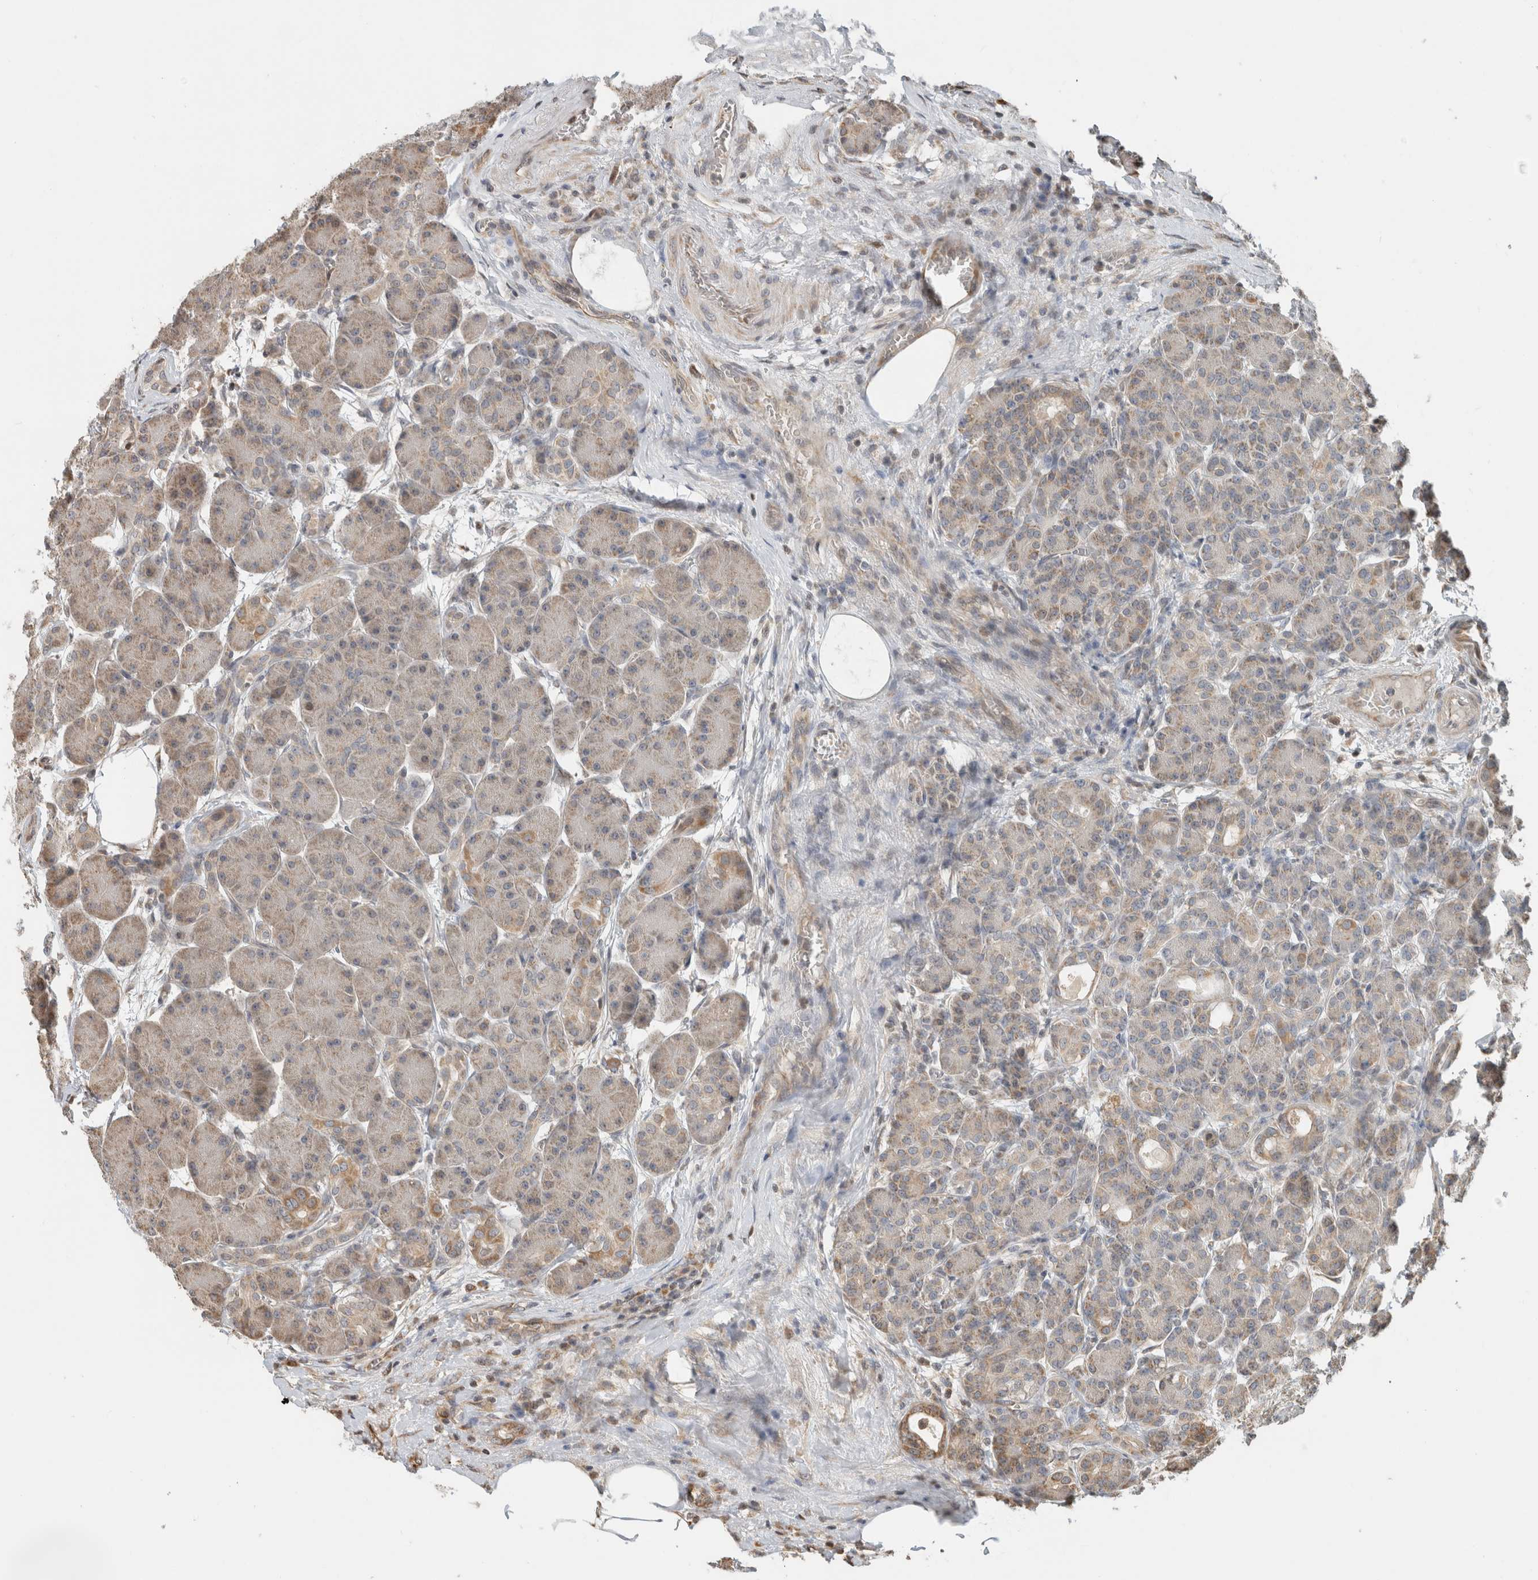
{"staining": {"intensity": "weak", "quantity": "25%-75%", "location": "cytoplasmic/membranous"}, "tissue": "pancreas", "cell_type": "Exocrine glandular cells", "image_type": "normal", "snomed": [{"axis": "morphology", "description": "Normal tissue, NOS"}, {"axis": "topography", "description": "Pancreas"}], "caption": "Exocrine glandular cells reveal weak cytoplasmic/membranous expression in about 25%-75% of cells in unremarkable pancreas.", "gene": "GINS4", "patient": {"sex": "male", "age": 63}}